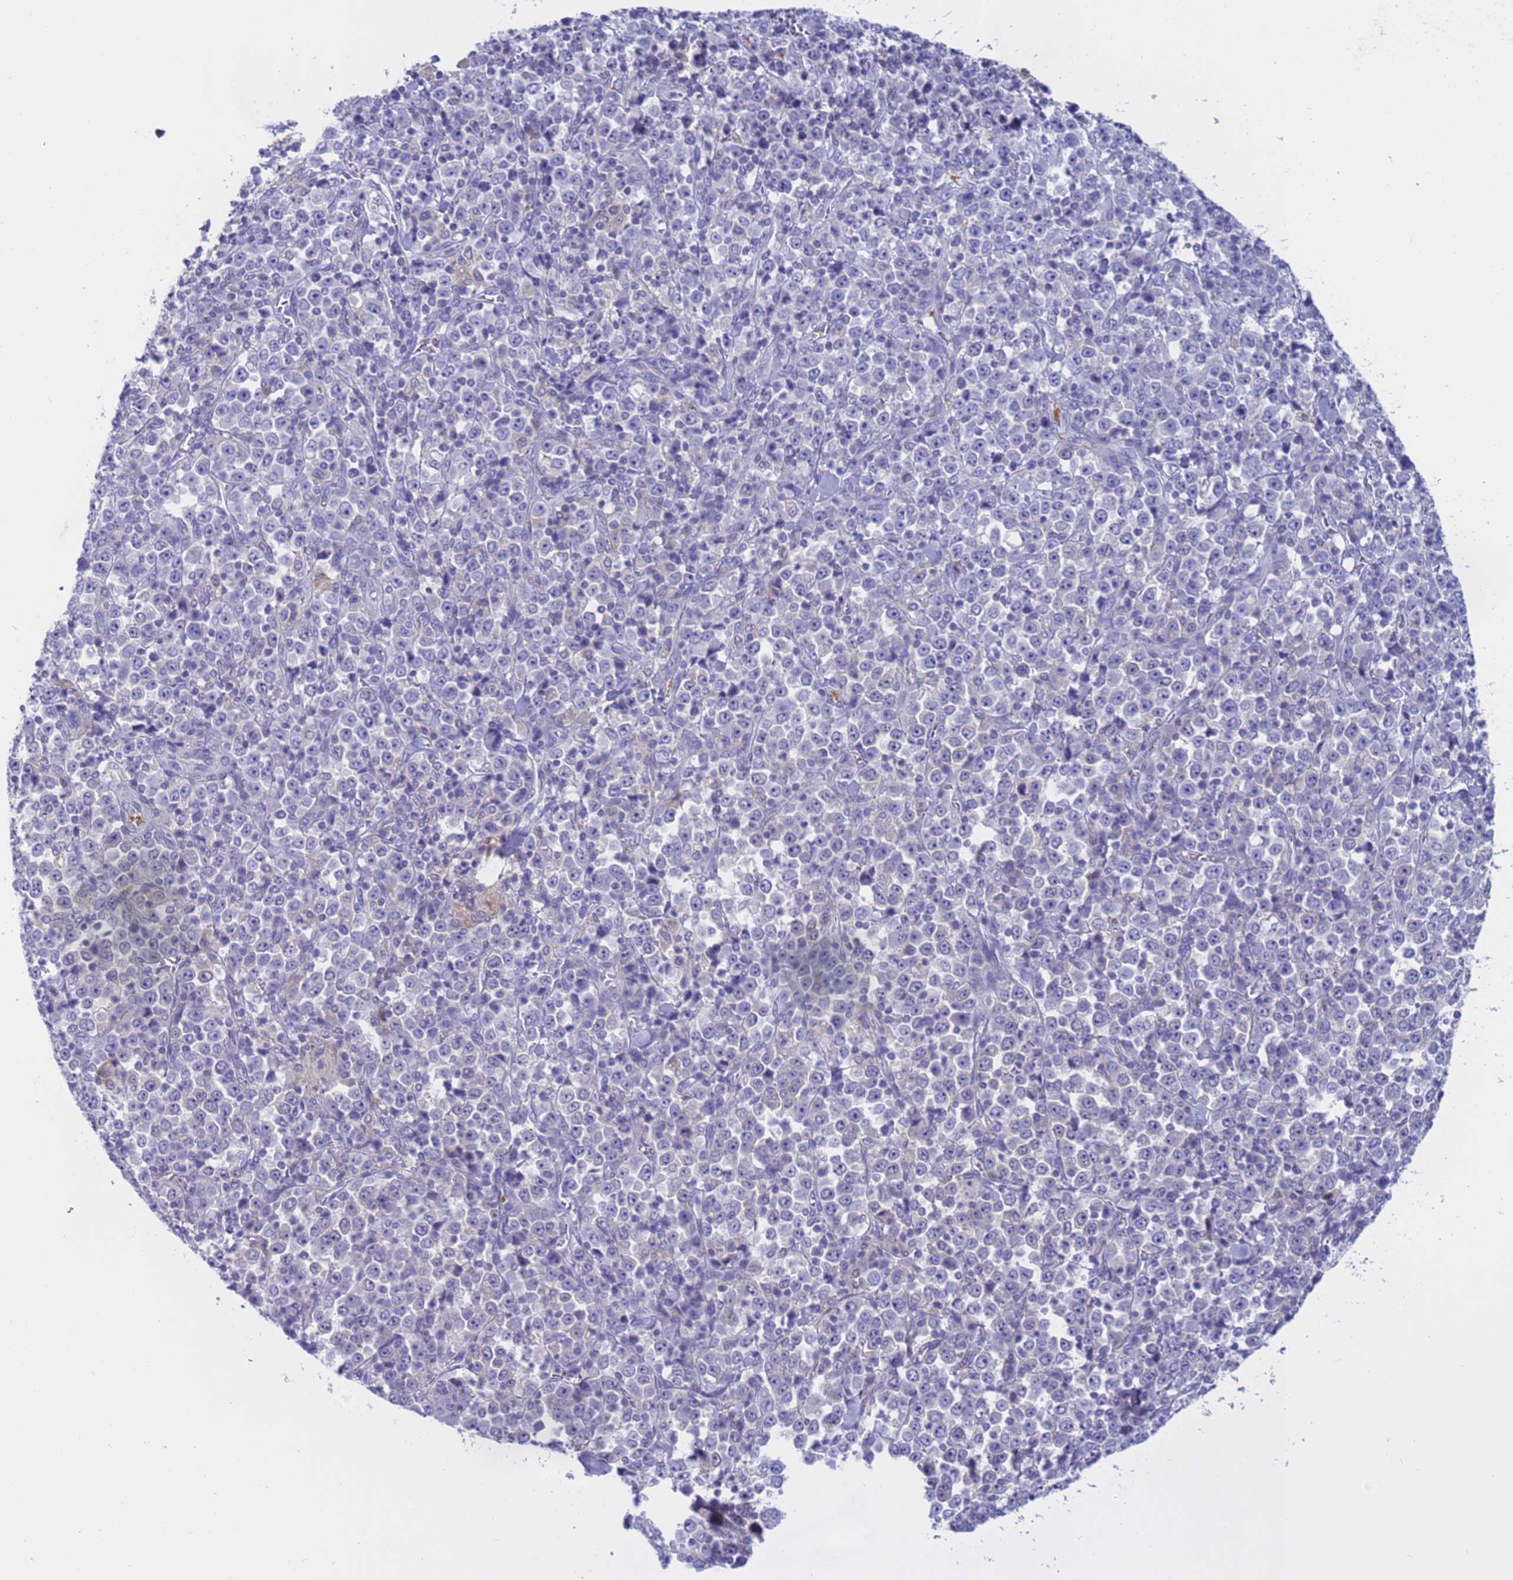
{"staining": {"intensity": "negative", "quantity": "none", "location": "none"}, "tissue": "stomach cancer", "cell_type": "Tumor cells", "image_type": "cancer", "snomed": [{"axis": "morphology", "description": "Normal tissue, NOS"}, {"axis": "morphology", "description": "Adenocarcinoma, NOS"}, {"axis": "topography", "description": "Stomach, upper"}, {"axis": "topography", "description": "Stomach"}], "caption": "IHC histopathology image of neoplastic tissue: adenocarcinoma (stomach) stained with DAB (3,3'-diaminobenzidine) displays no significant protein staining in tumor cells.", "gene": "CAPN7", "patient": {"sex": "male", "age": 59}}